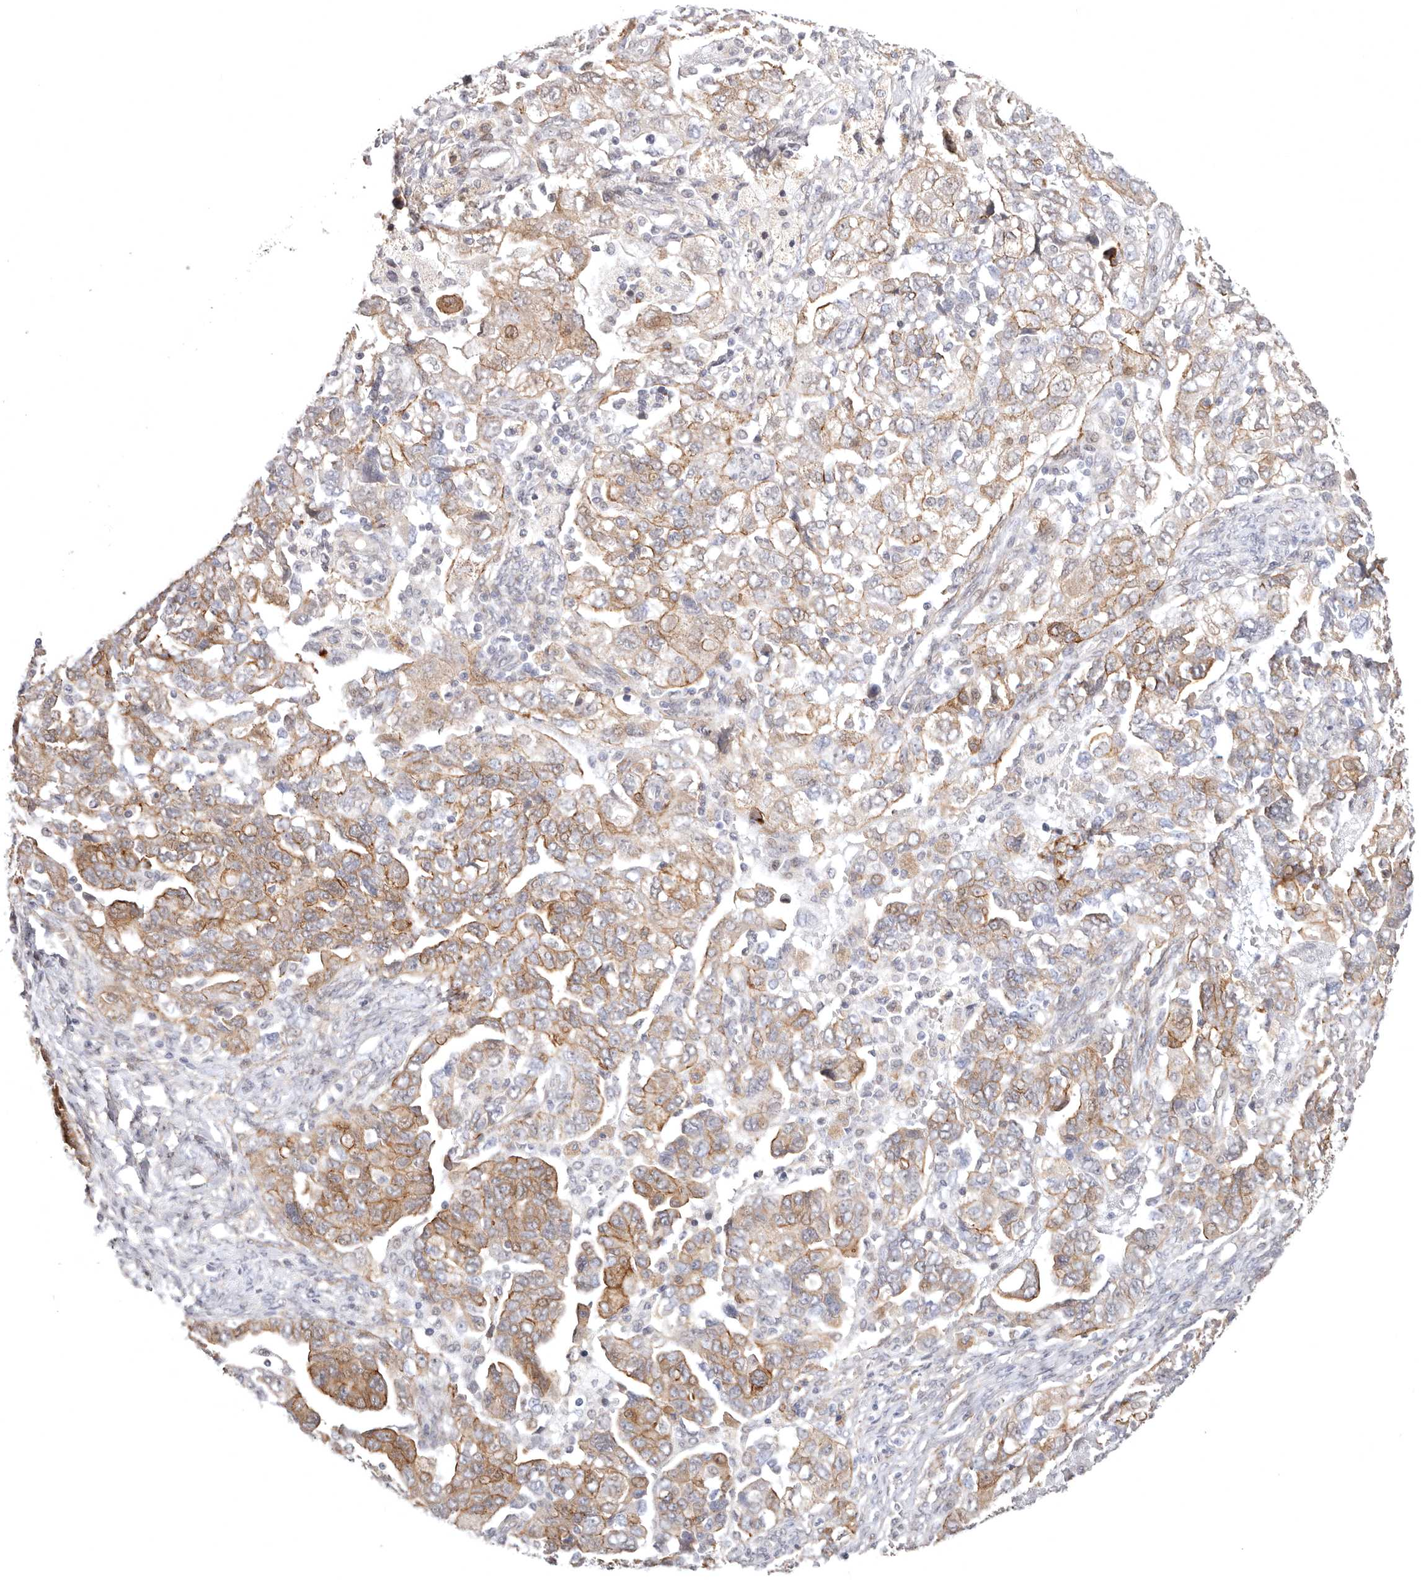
{"staining": {"intensity": "moderate", "quantity": ">75%", "location": "cytoplasmic/membranous"}, "tissue": "ovarian cancer", "cell_type": "Tumor cells", "image_type": "cancer", "snomed": [{"axis": "morphology", "description": "Carcinoma, NOS"}, {"axis": "morphology", "description": "Cystadenocarcinoma, serous, NOS"}, {"axis": "topography", "description": "Ovary"}], "caption": "Ovarian cancer stained with immunohistochemistry (IHC) exhibits moderate cytoplasmic/membranous staining in approximately >75% of tumor cells.", "gene": "SZT2", "patient": {"sex": "female", "age": 69}}